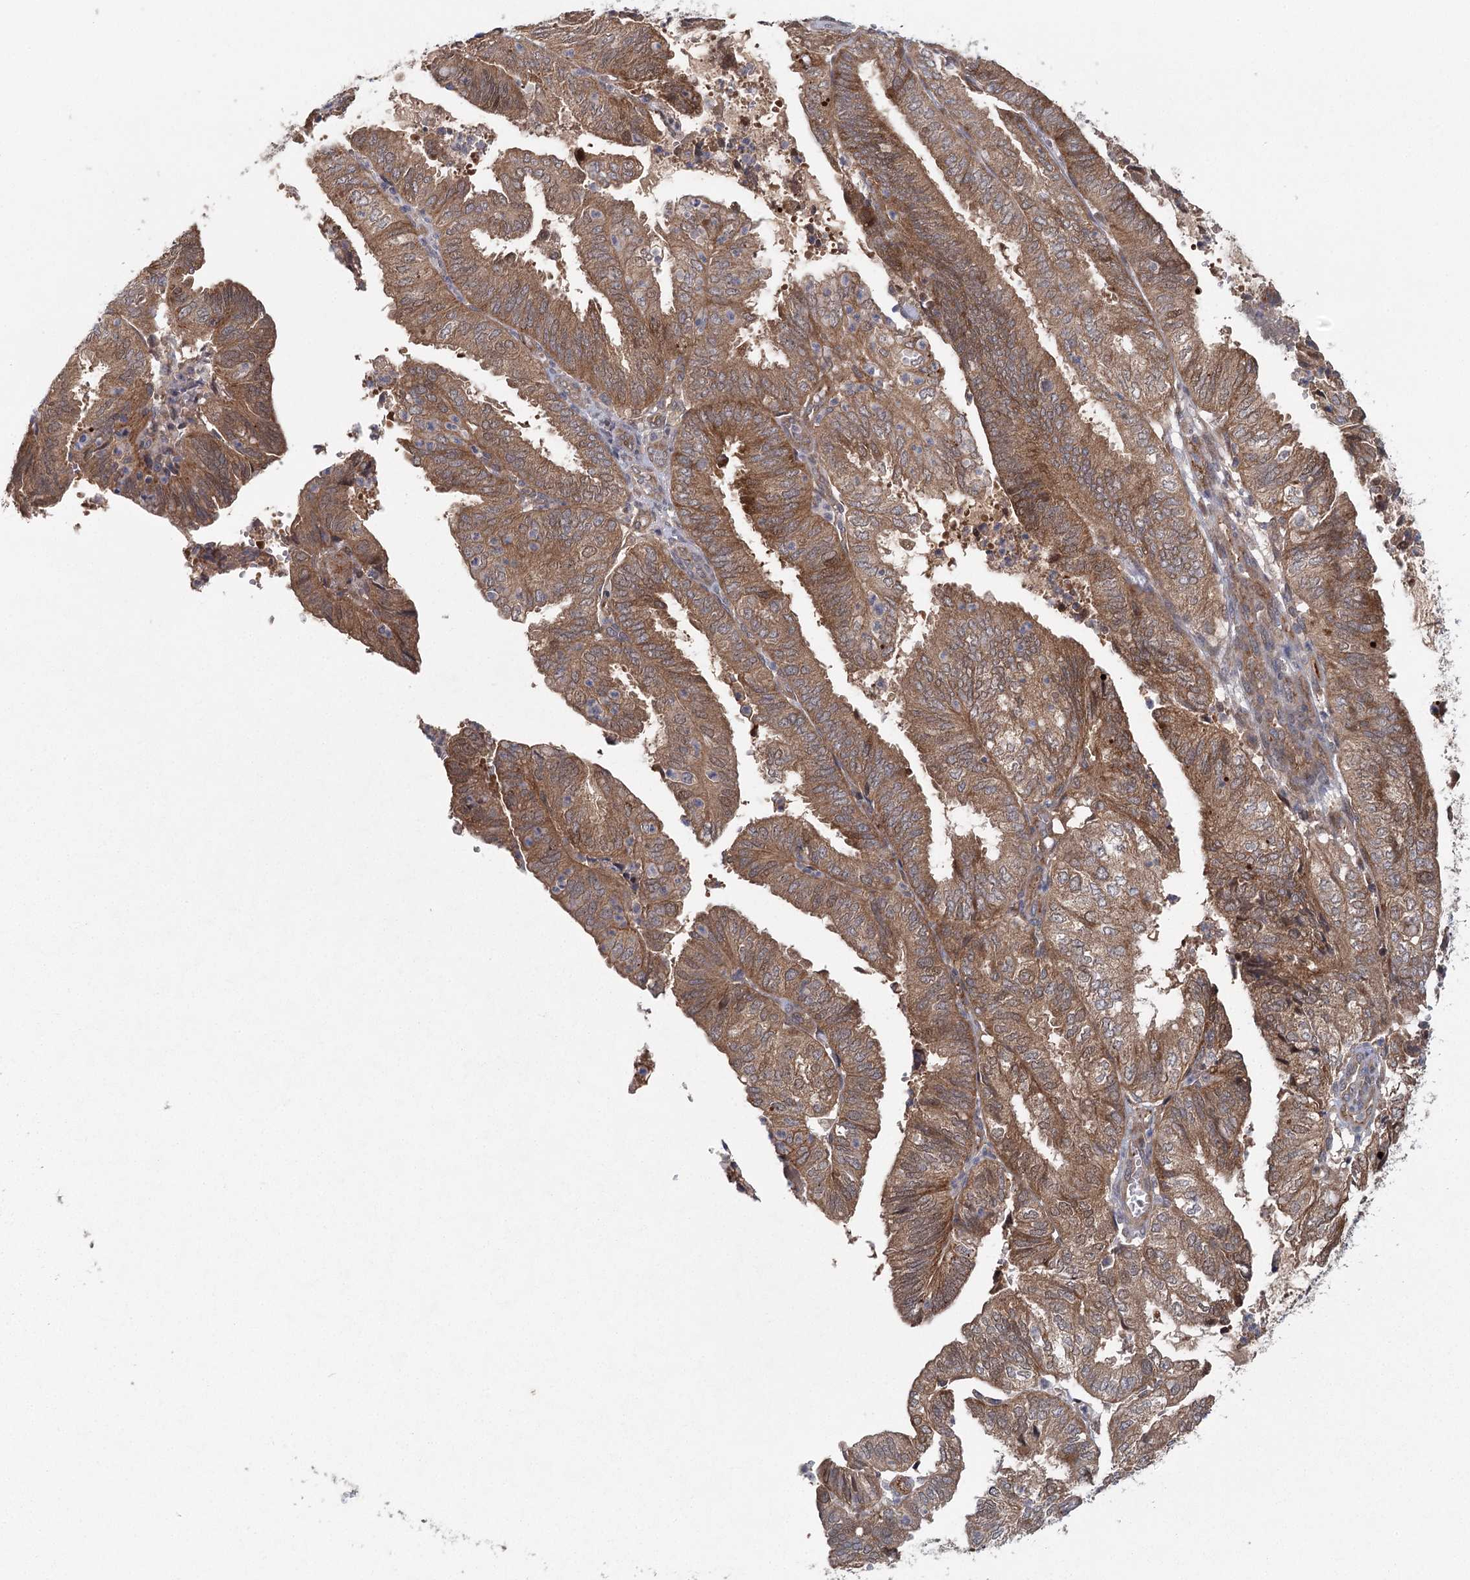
{"staining": {"intensity": "moderate", "quantity": ">75%", "location": "cytoplasmic/membranous"}, "tissue": "endometrial cancer", "cell_type": "Tumor cells", "image_type": "cancer", "snomed": [{"axis": "morphology", "description": "Adenocarcinoma, NOS"}, {"axis": "topography", "description": "Uterus"}], "caption": "Human endometrial cancer (adenocarcinoma) stained with a protein marker demonstrates moderate staining in tumor cells.", "gene": "LRRC14B", "patient": {"sex": "female", "age": 60}}